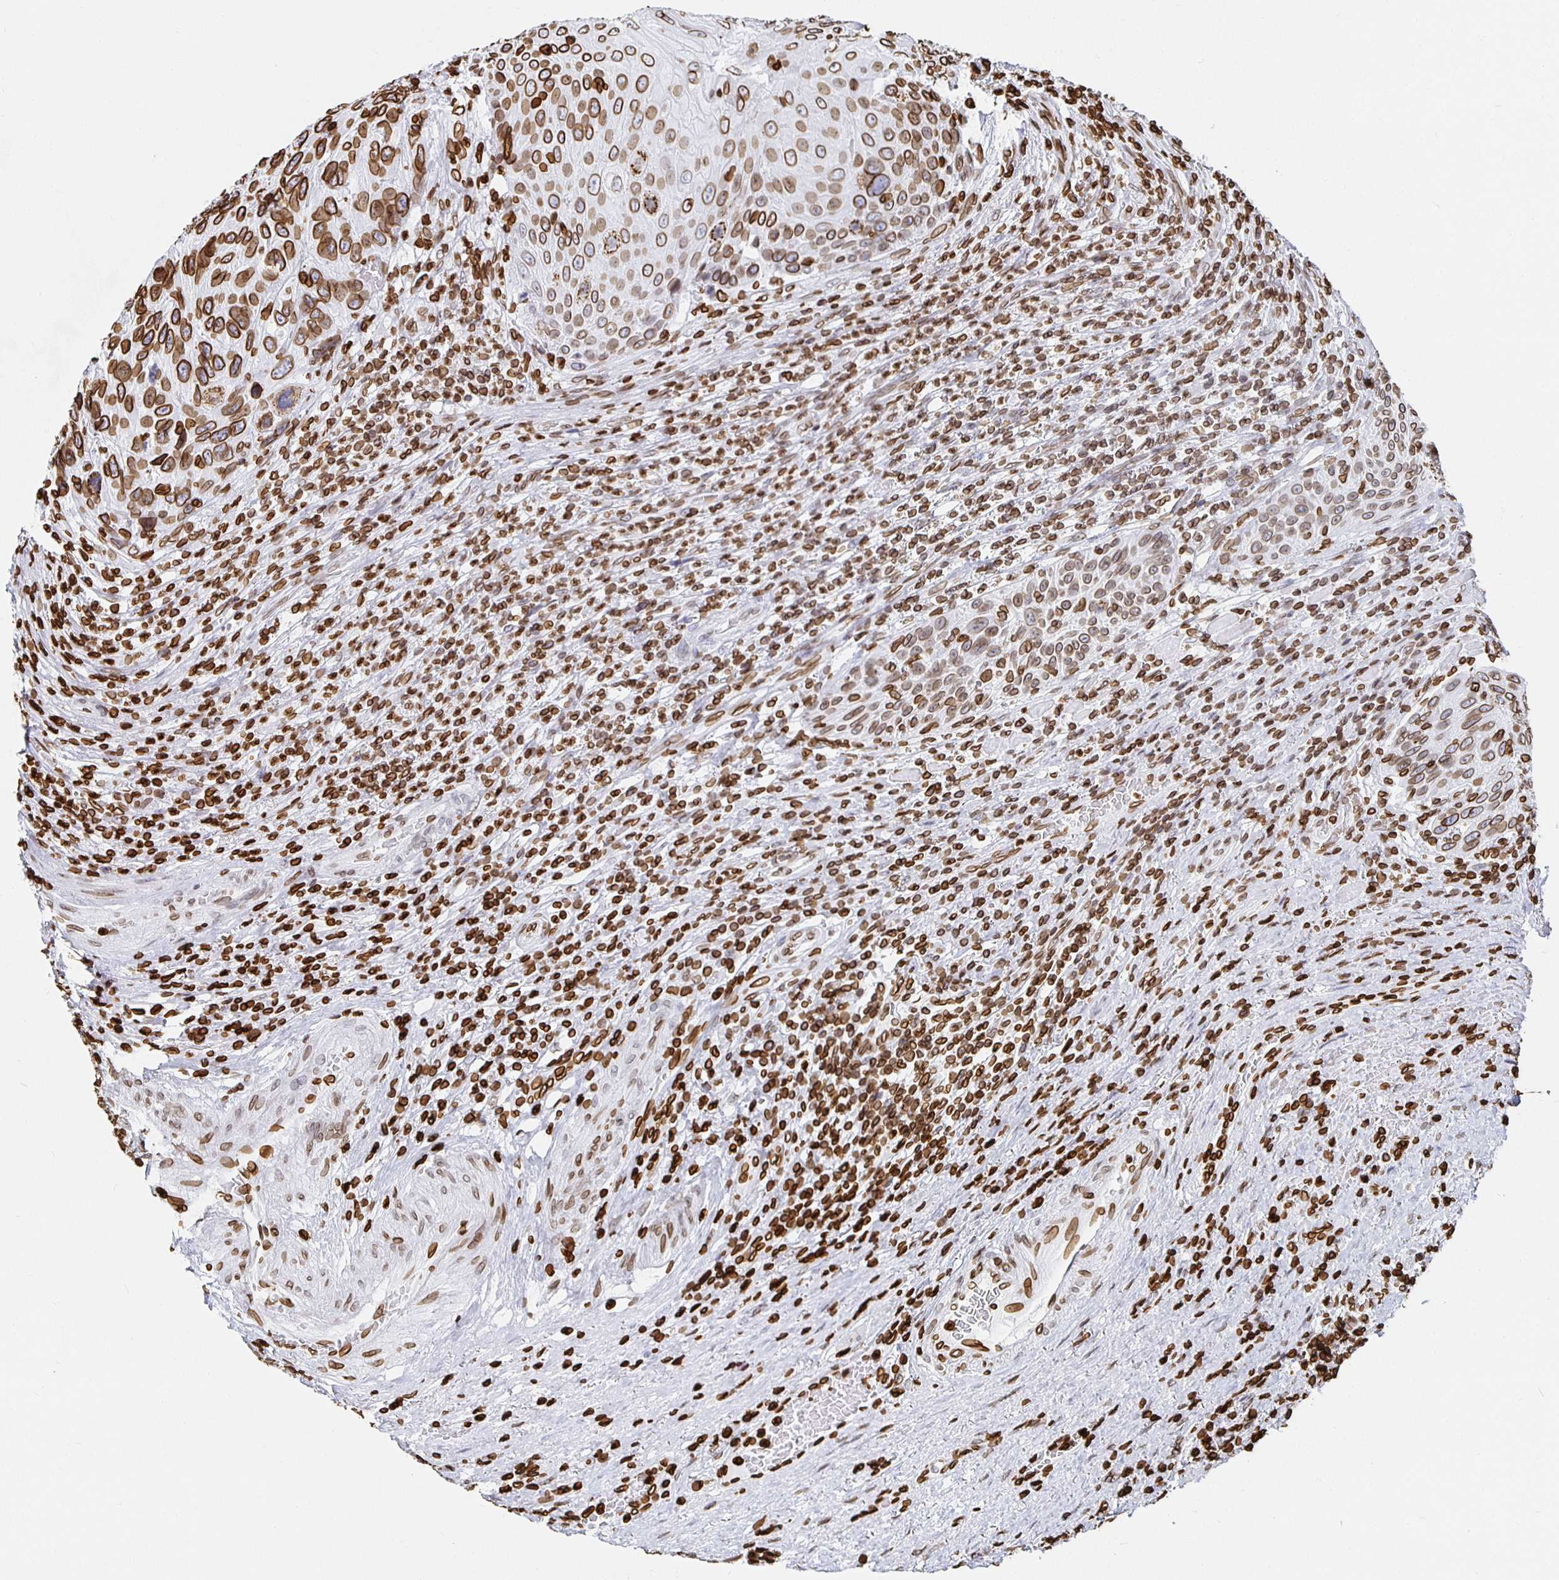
{"staining": {"intensity": "strong", "quantity": ">75%", "location": "cytoplasmic/membranous,nuclear"}, "tissue": "urothelial cancer", "cell_type": "Tumor cells", "image_type": "cancer", "snomed": [{"axis": "morphology", "description": "Urothelial carcinoma, High grade"}, {"axis": "topography", "description": "Urinary bladder"}], "caption": "Immunohistochemistry (DAB (3,3'-diaminobenzidine)) staining of human urothelial cancer exhibits strong cytoplasmic/membranous and nuclear protein expression in approximately >75% of tumor cells. (brown staining indicates protein expression, while blue staining denotes nuclei).", "gene": "LMNB1", "patient": {"sex": "female", "age": 70}}